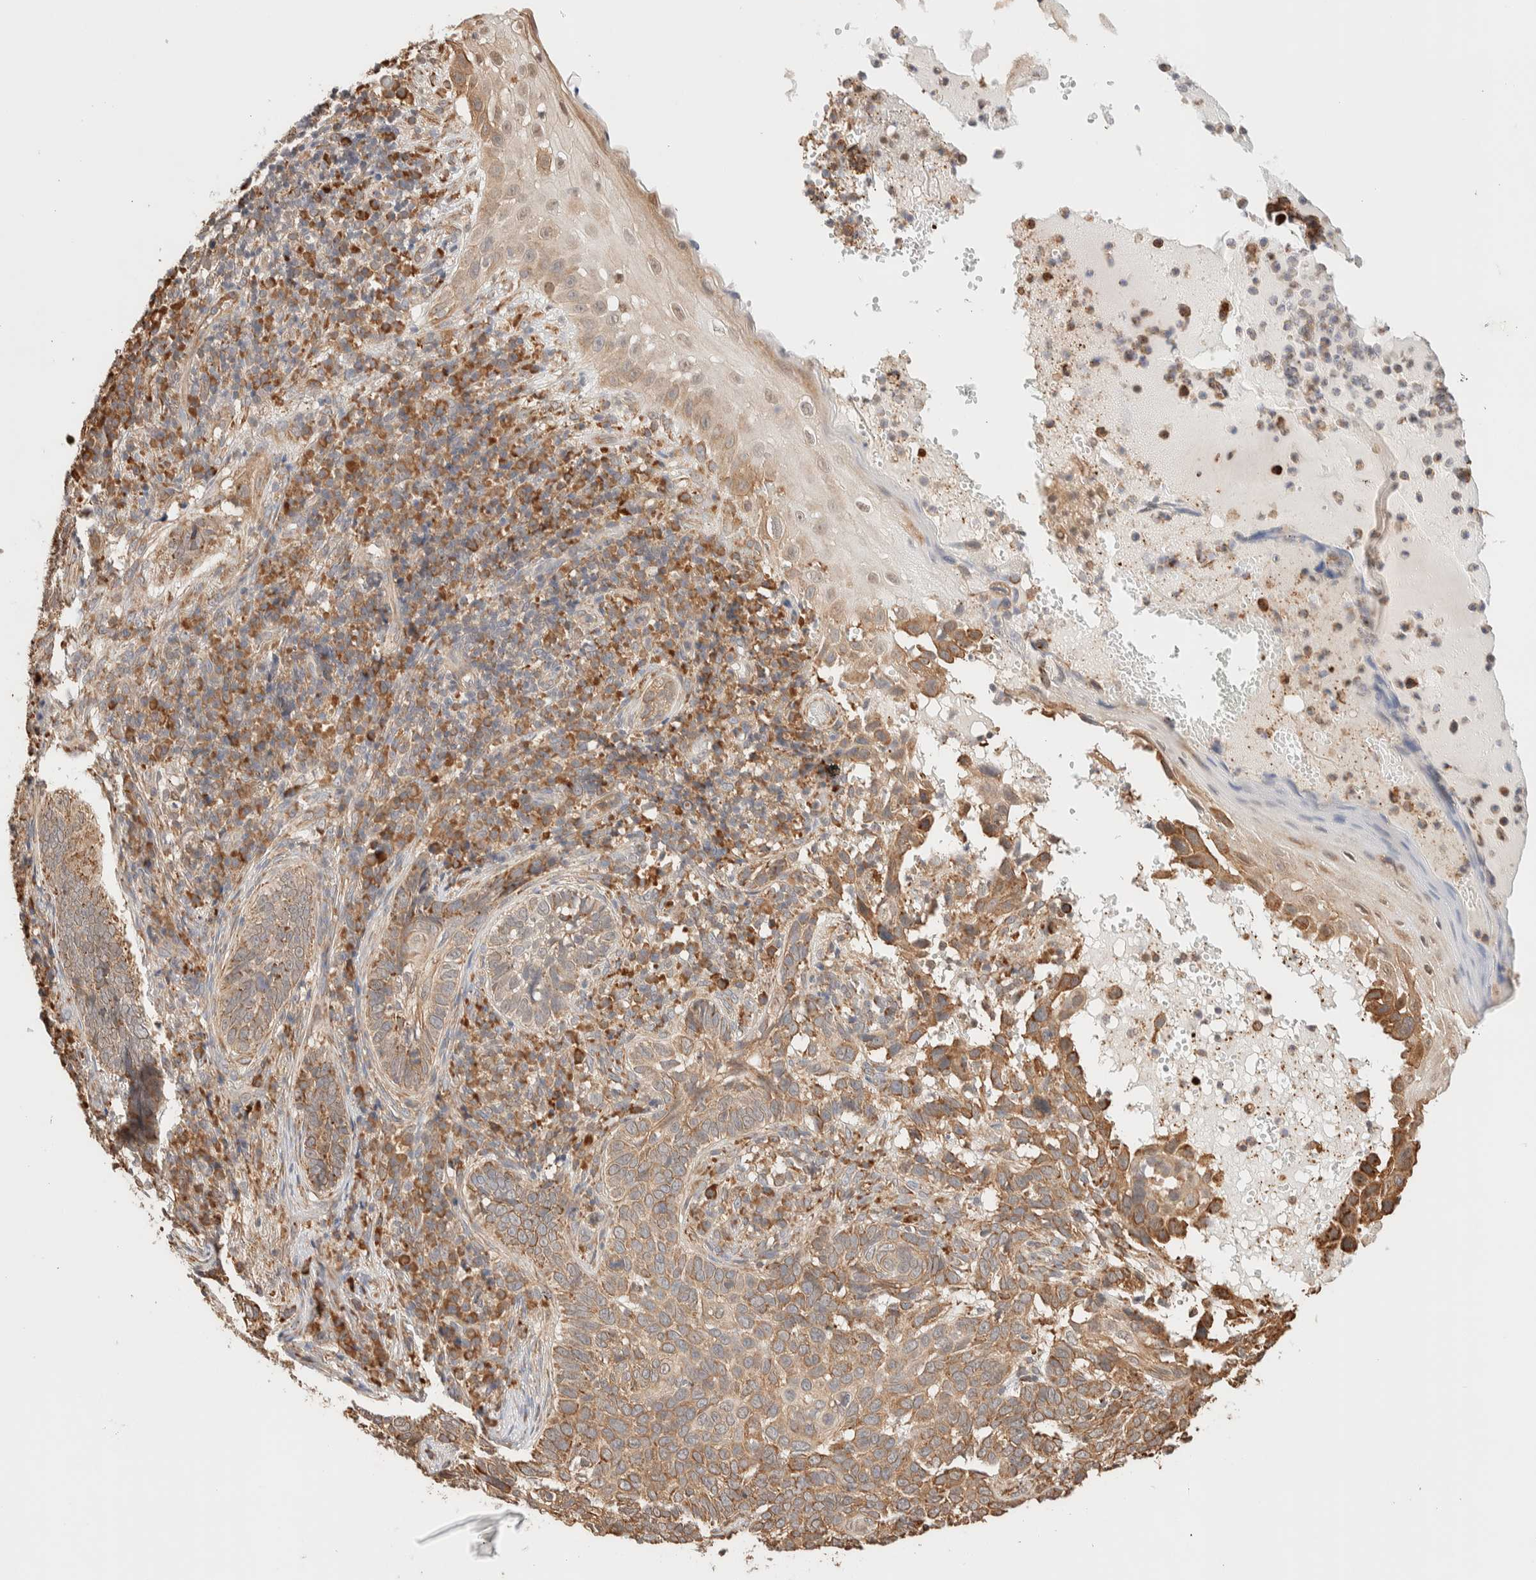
{"staining": {"intensity": "moderate", "quantity": ">75%", "location": "cytoplasmic/membranous"}, "tissue": "skin cancer", "cell_type": "Tumor cells", "image_type": "cancer", "snomed": [{"axis": "morphology", "description": "Basal cell carcinoma"}, {"axis": "topography", "description": "Skin"}], "caption": "Immunohistochemical staining of human basal cell carcinoma (skin) shows medium levels of moderate cytoplasmic/membranous staining in about >75% of tumor cells.", "gene": "INTS1", "patient": {"sex": "female", "age": 89}}